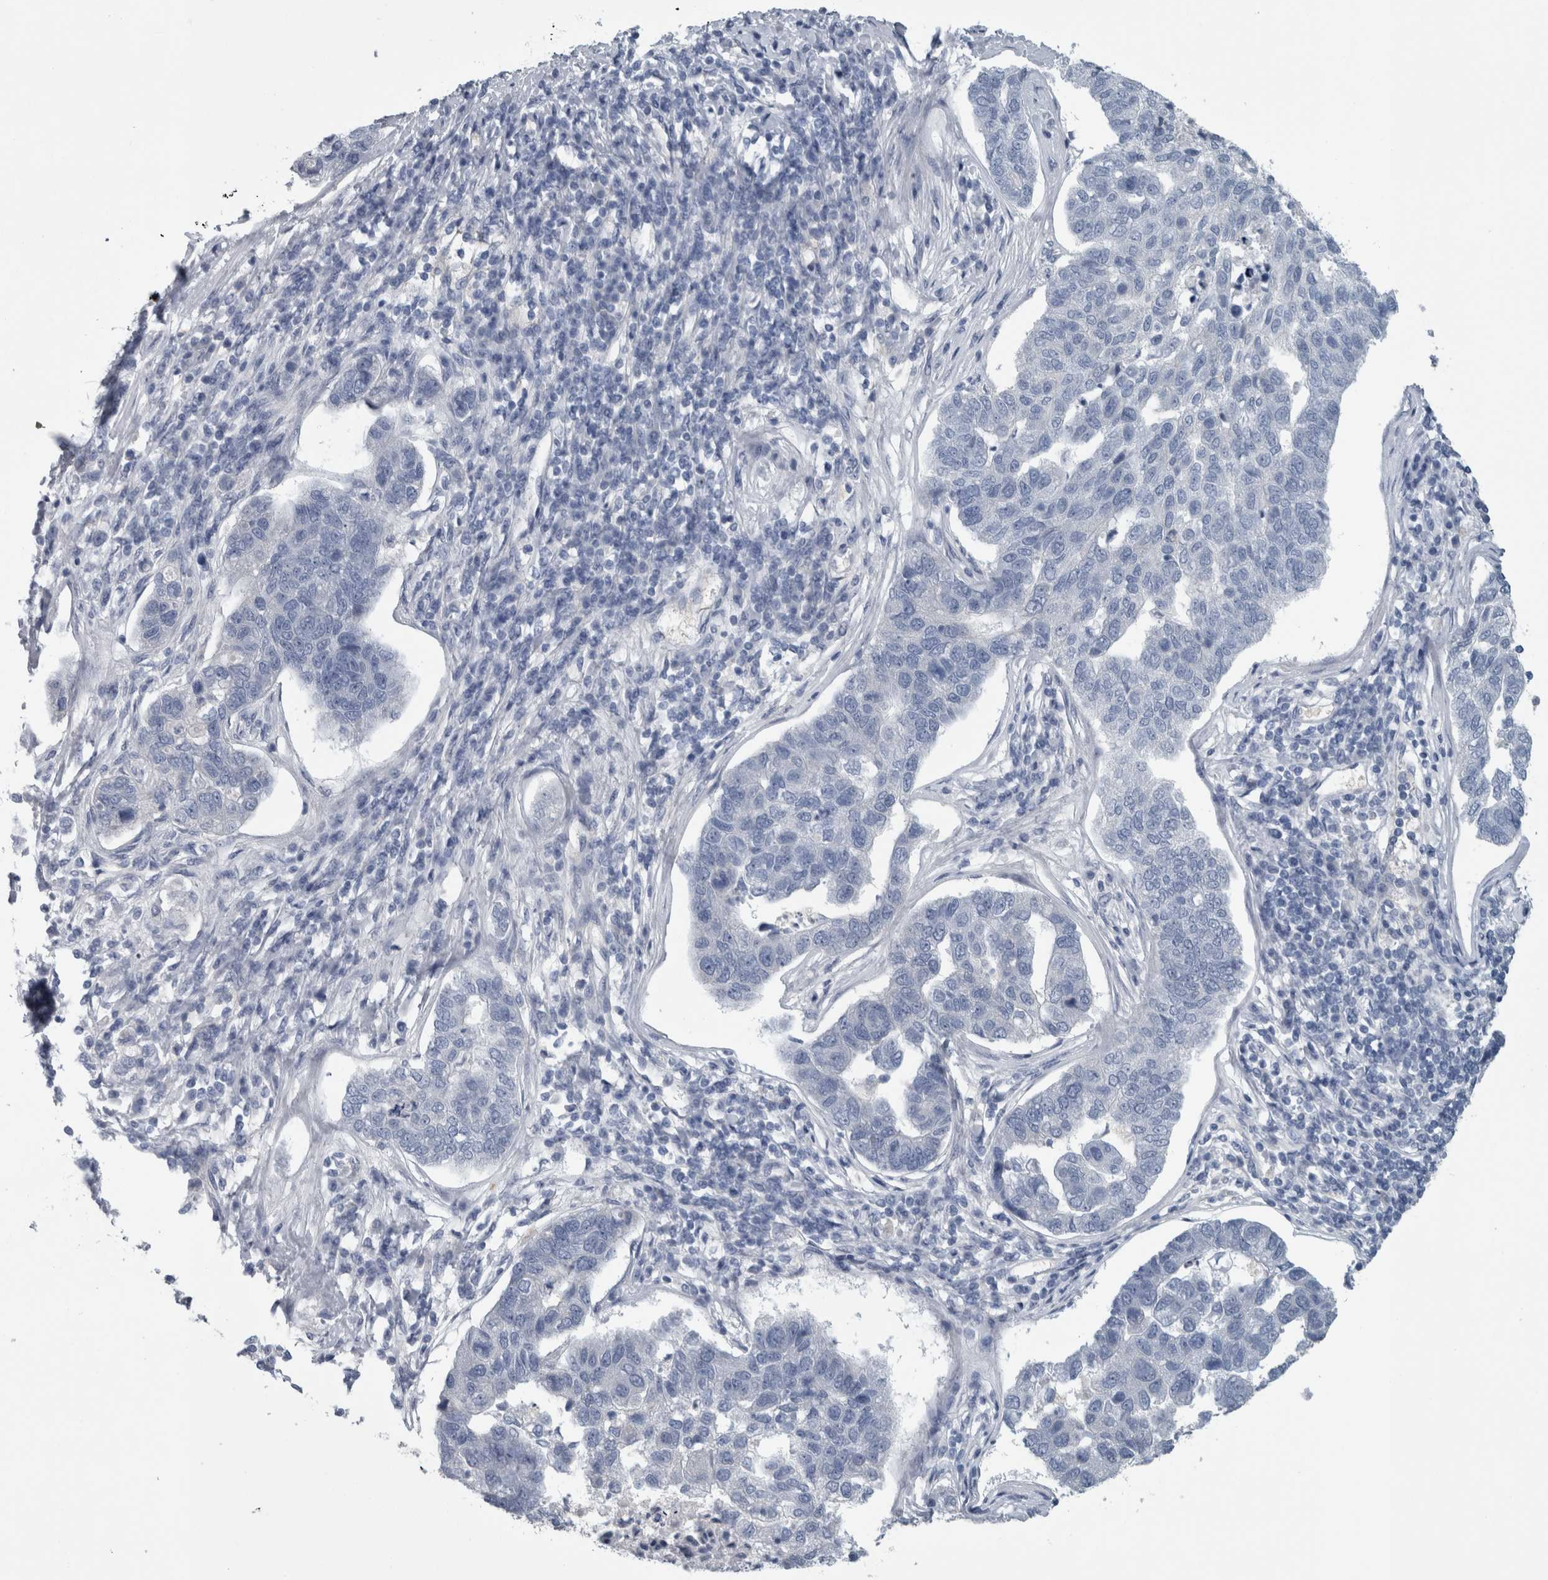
{"staining": {"intensity": "negative", "quantity": "none", "location": "none"}, "tissue": "pancreatic cancer", "cell_type": "Tumor cells", "image_type": "cancer", "snomed": [{"axis": "morphology", "description": "Adenocarcinoma, NOS"}, {"axis": "topography", "description": "Pancreas"}], "caption": "Immunohistochemistry (IHC) micrograph of neoplastic tissue: human pancreatic cancer (adenocarcinoma) stained with DAB (3,3'-diaminobenzidine) demonstrates no significant protein positivity in tumor cells.", "gene": "SH3GL2", "patient": {"sex": "female", "age": 61}}